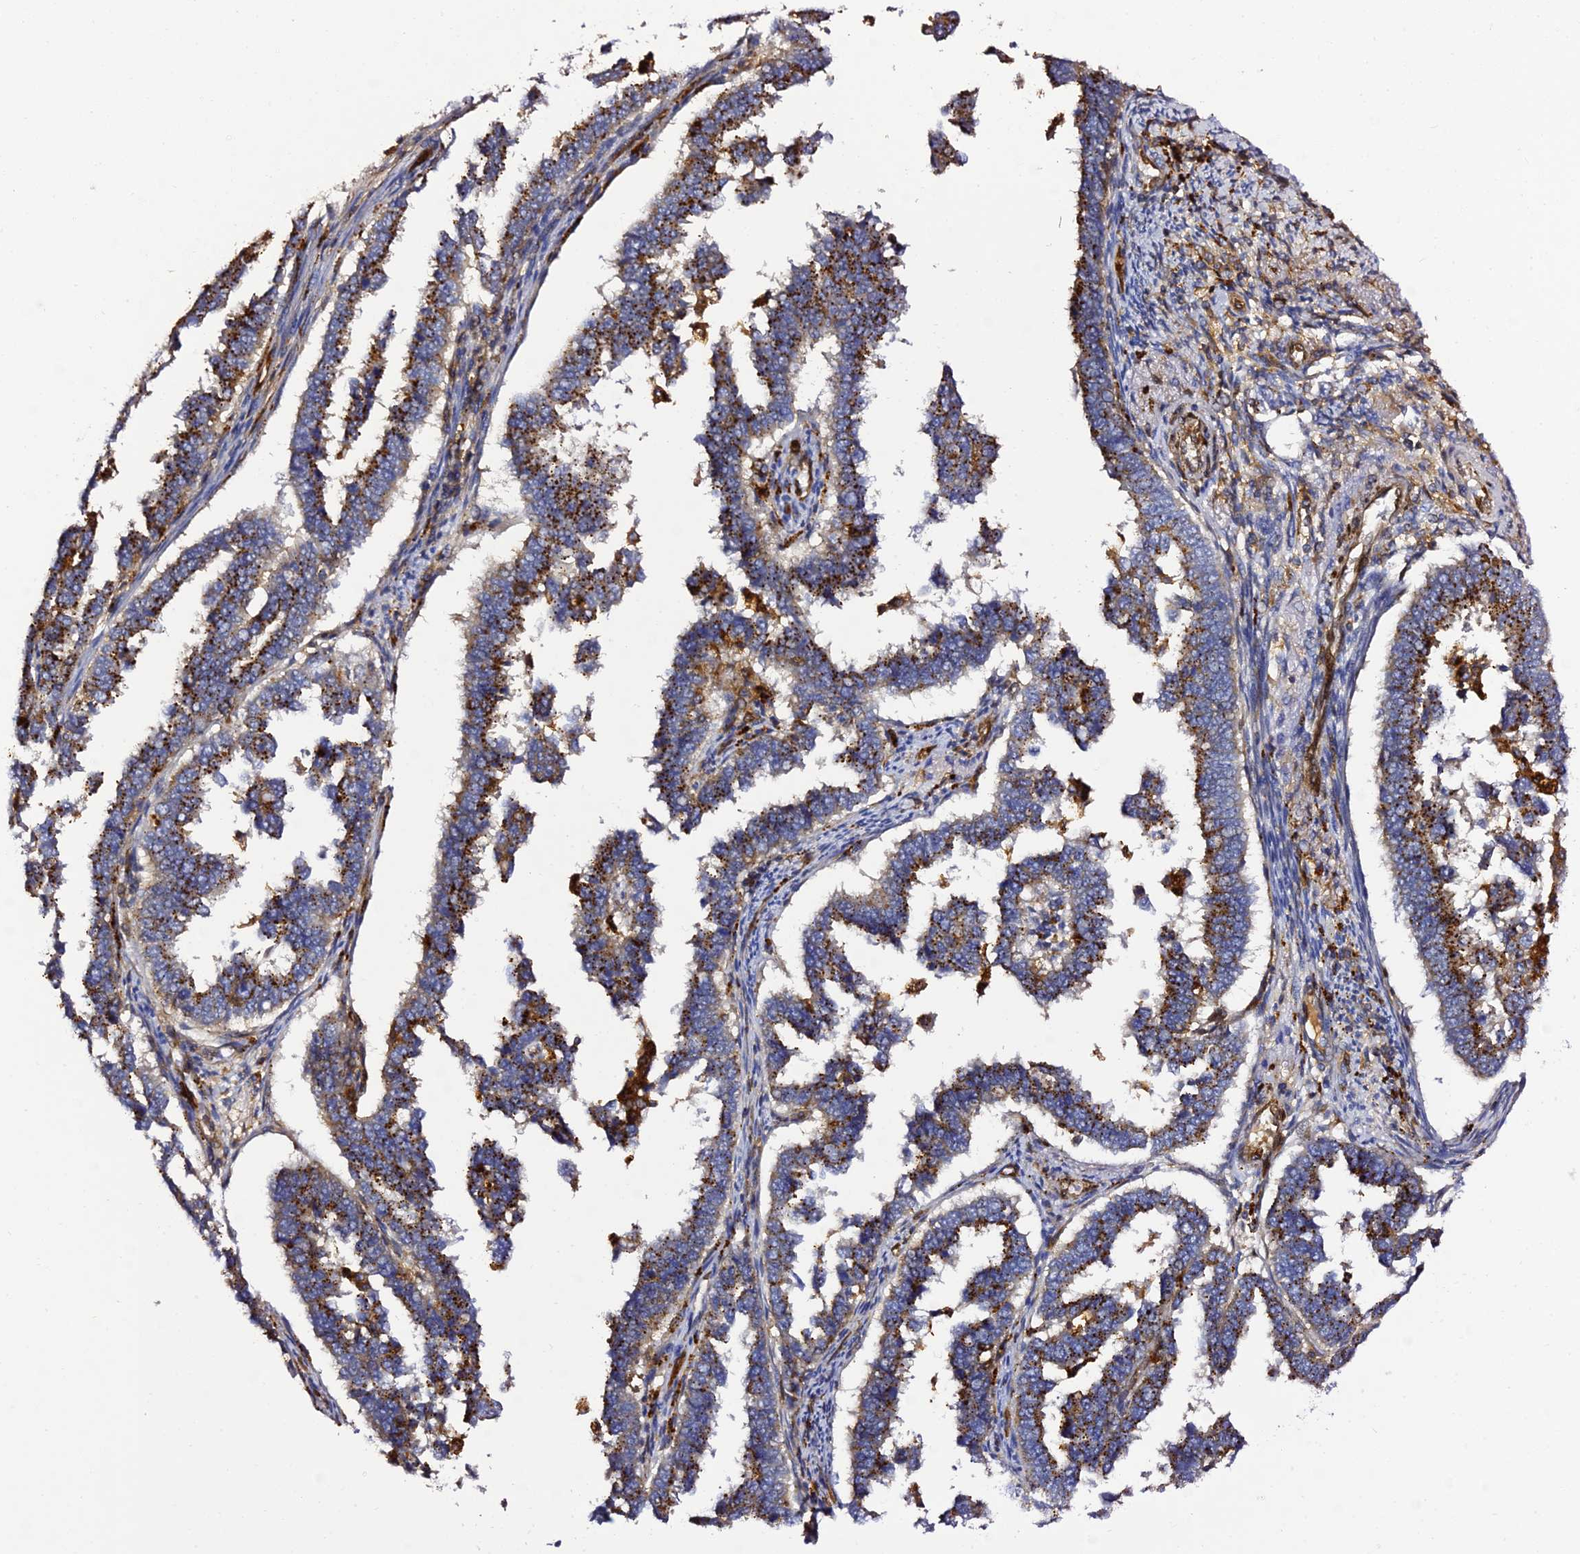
{"staining": {"intensity": "strong", "quantity": "25%-75%", "location": "cytoplasmic/membranous"}, "tissue": "endometrial cancer", "cell_type": "Tumor cells", "image_type": "cancer", "snomed": [{"axis": "morphology", "description": "Adenocarcinoma, NOS"}, {"axis": "topography", "description": "Endometrium"}], "caption": "Immunohistochemical staining of endometrial cancer (adenocarcinoma) displays high levels of strong cytoplasmic/membranous protein expression in approximately 25%-75% of tumor cells.", "gene": "TRPV2", "patient": {"sex": "female", "age": 75}}